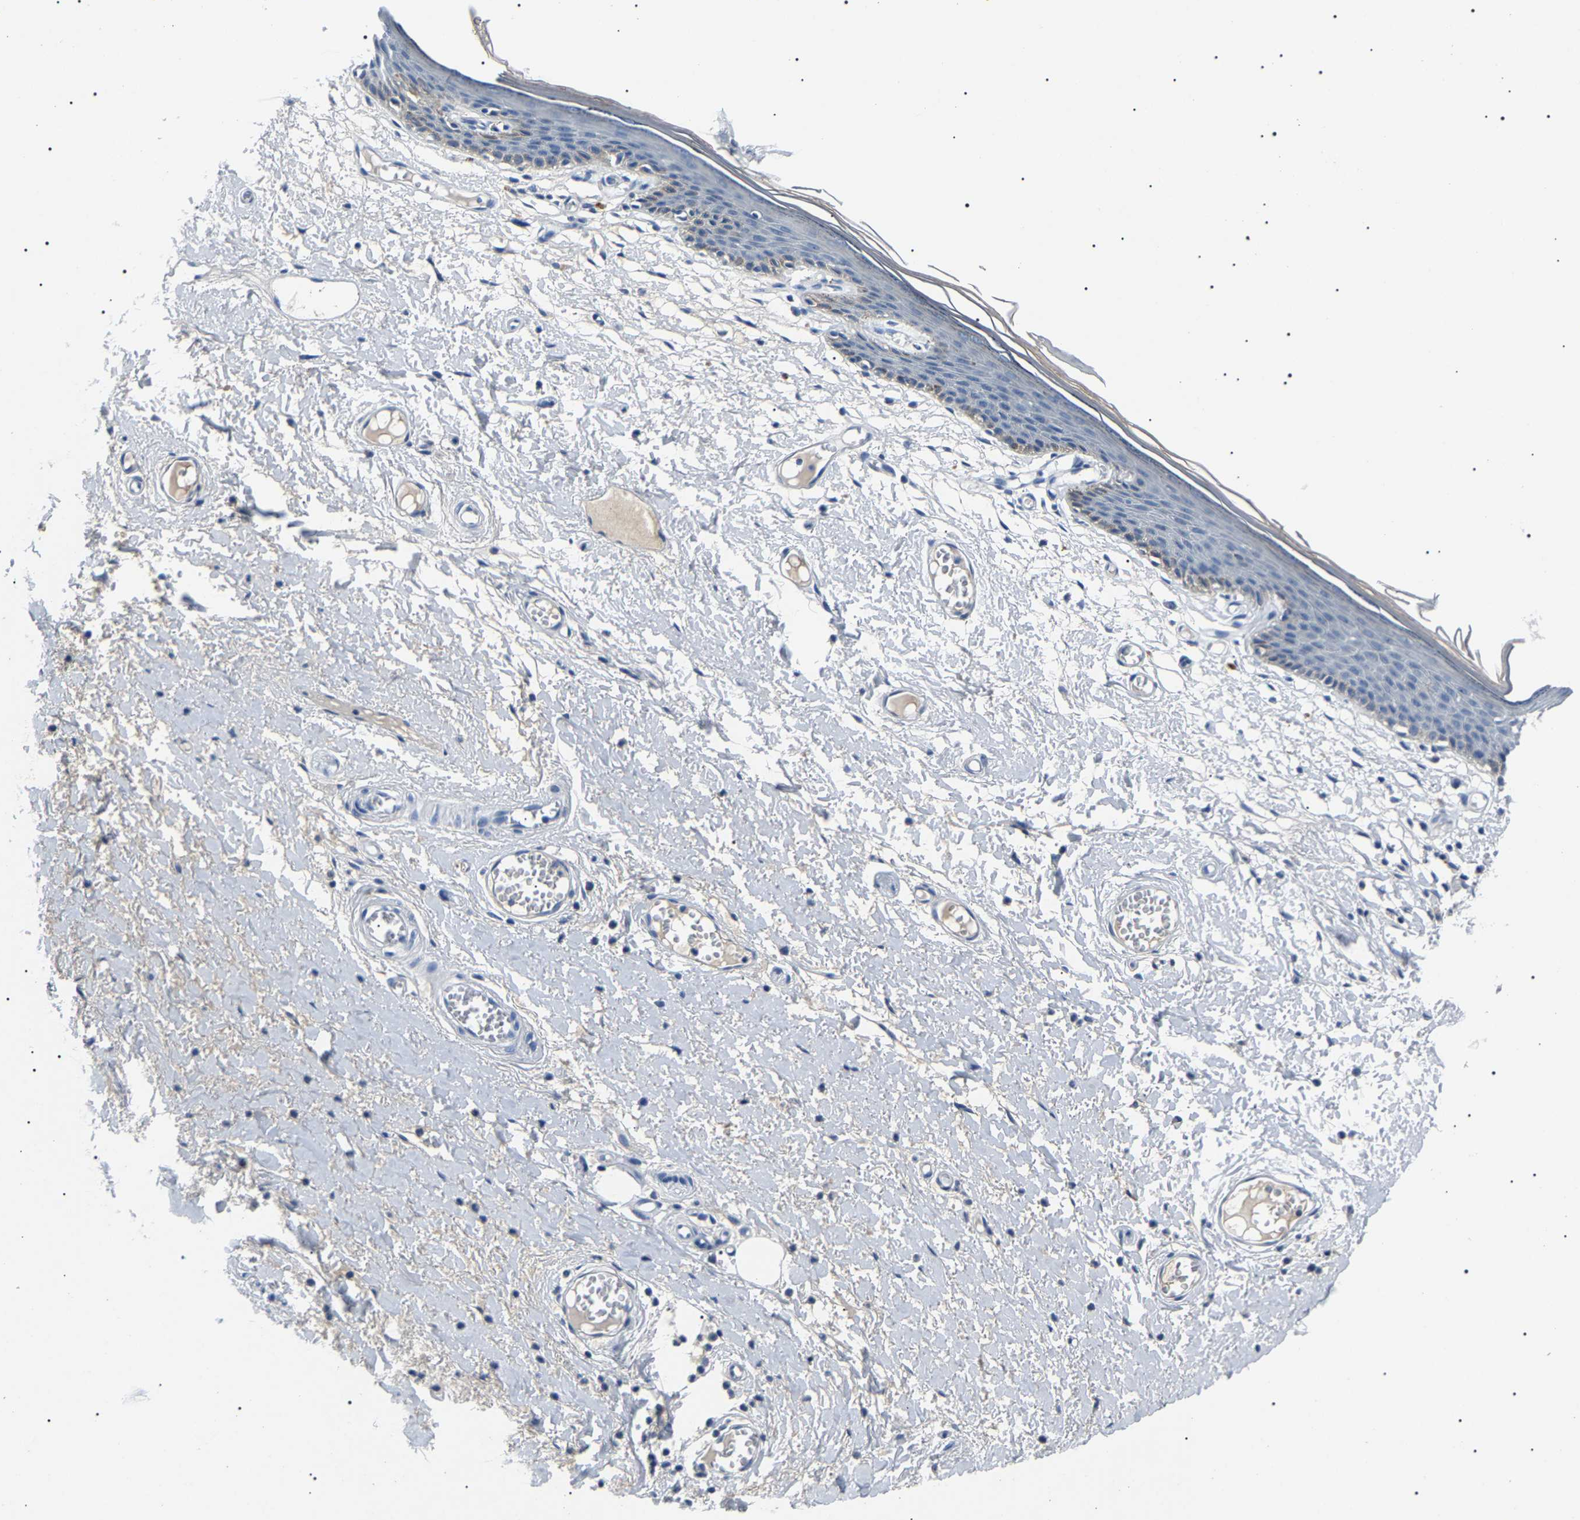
{"staining": {"intensity": "weak", "quantity": "<25%", "location": "cytoplasmic/membranous"}, "tissue": "skin", "cell_type": "Epidermal cells", "image_type": "normal", "snomed": [{"axis": "morphology", "description": "Normal tissue, NOS"}, {"axis": "topography", "description": "Vulva"}], "caption": "There is no significant expression in epidermal cells of skin. (Stains: DAB (3,3'-diaminobenzidine) IHC with hematoxylin counter stain, Microscopy: brightfield microscopy at high magnification).", "gene": "KLK15", "patient": {"sex": "female", "age": 54}}